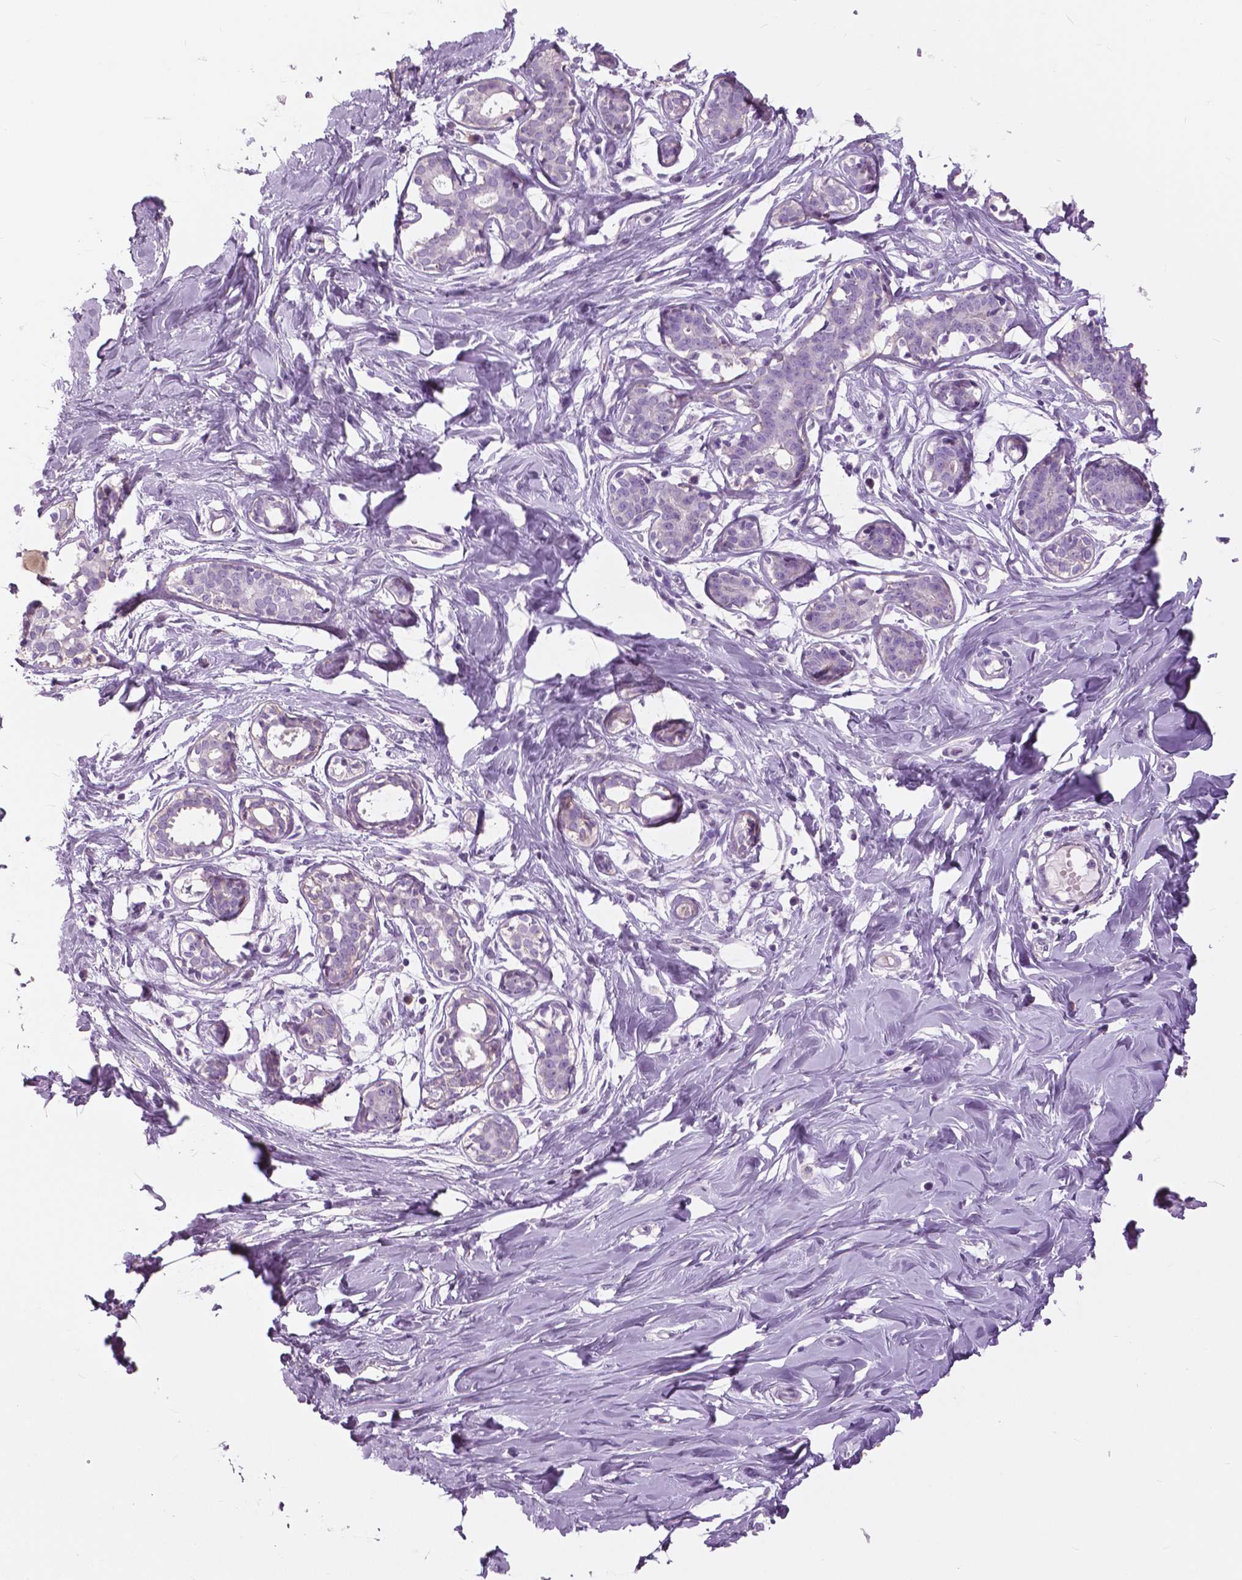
{"staining": {"intensity": "negative", "quantity": "none", "location": "none"}, "tissue": "breast", "cell_type": "Adipocytes", "image_type": "normal", "snomed": [{"axis": "morphology", "description": "Normal tissue, NOS"}, {"axis": "topography", "description": "Breast"}], "caption": "Adipocytes show no significant positivity in normal breast. The staining is performed using DAB brown chromogen with nuclei counter-stained in using hematoxylin.", "gene": "SERPINI1", "patient": {"sex": "female", "age": 27}}